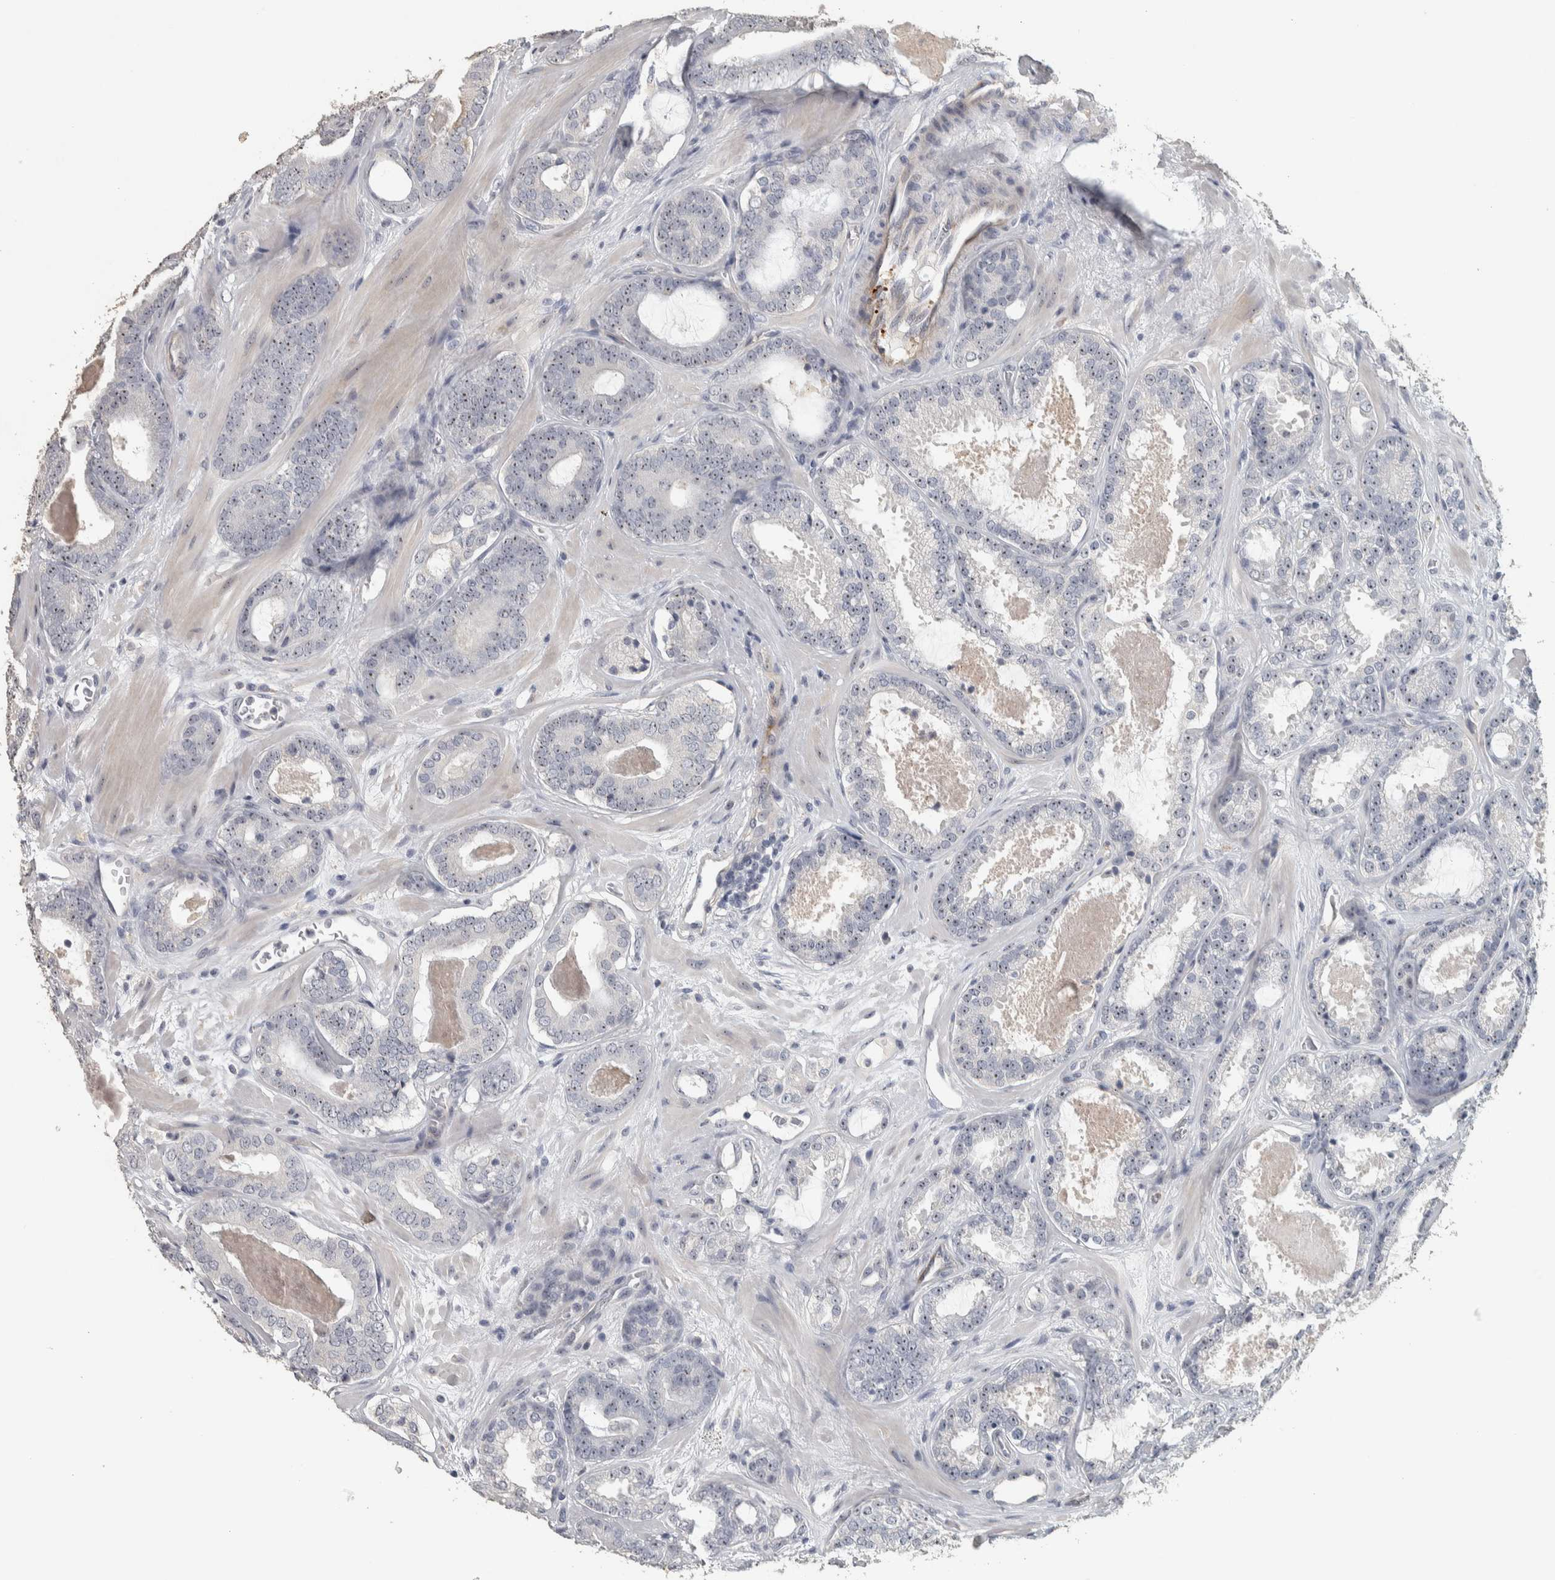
{"staining": {"intensity": "weak", "quantity": ">75%", "location": "nuclear"}, "tissue": "prostate cancer", "cell_type": "Tumor cells", "image_type": "cancer", "snomed": [{"axis": "morphology", "description": "Adenocarcinoma, High grade"}, {"axis": "topography", "description": "Prostate"}], "caption": "Tumor cells exhibit low levels of weak nuclear staining in approximately >75% of cells in prostate cancer.", "gene": "DCAF10", "patient": {"sex": "male", "age": 60}}